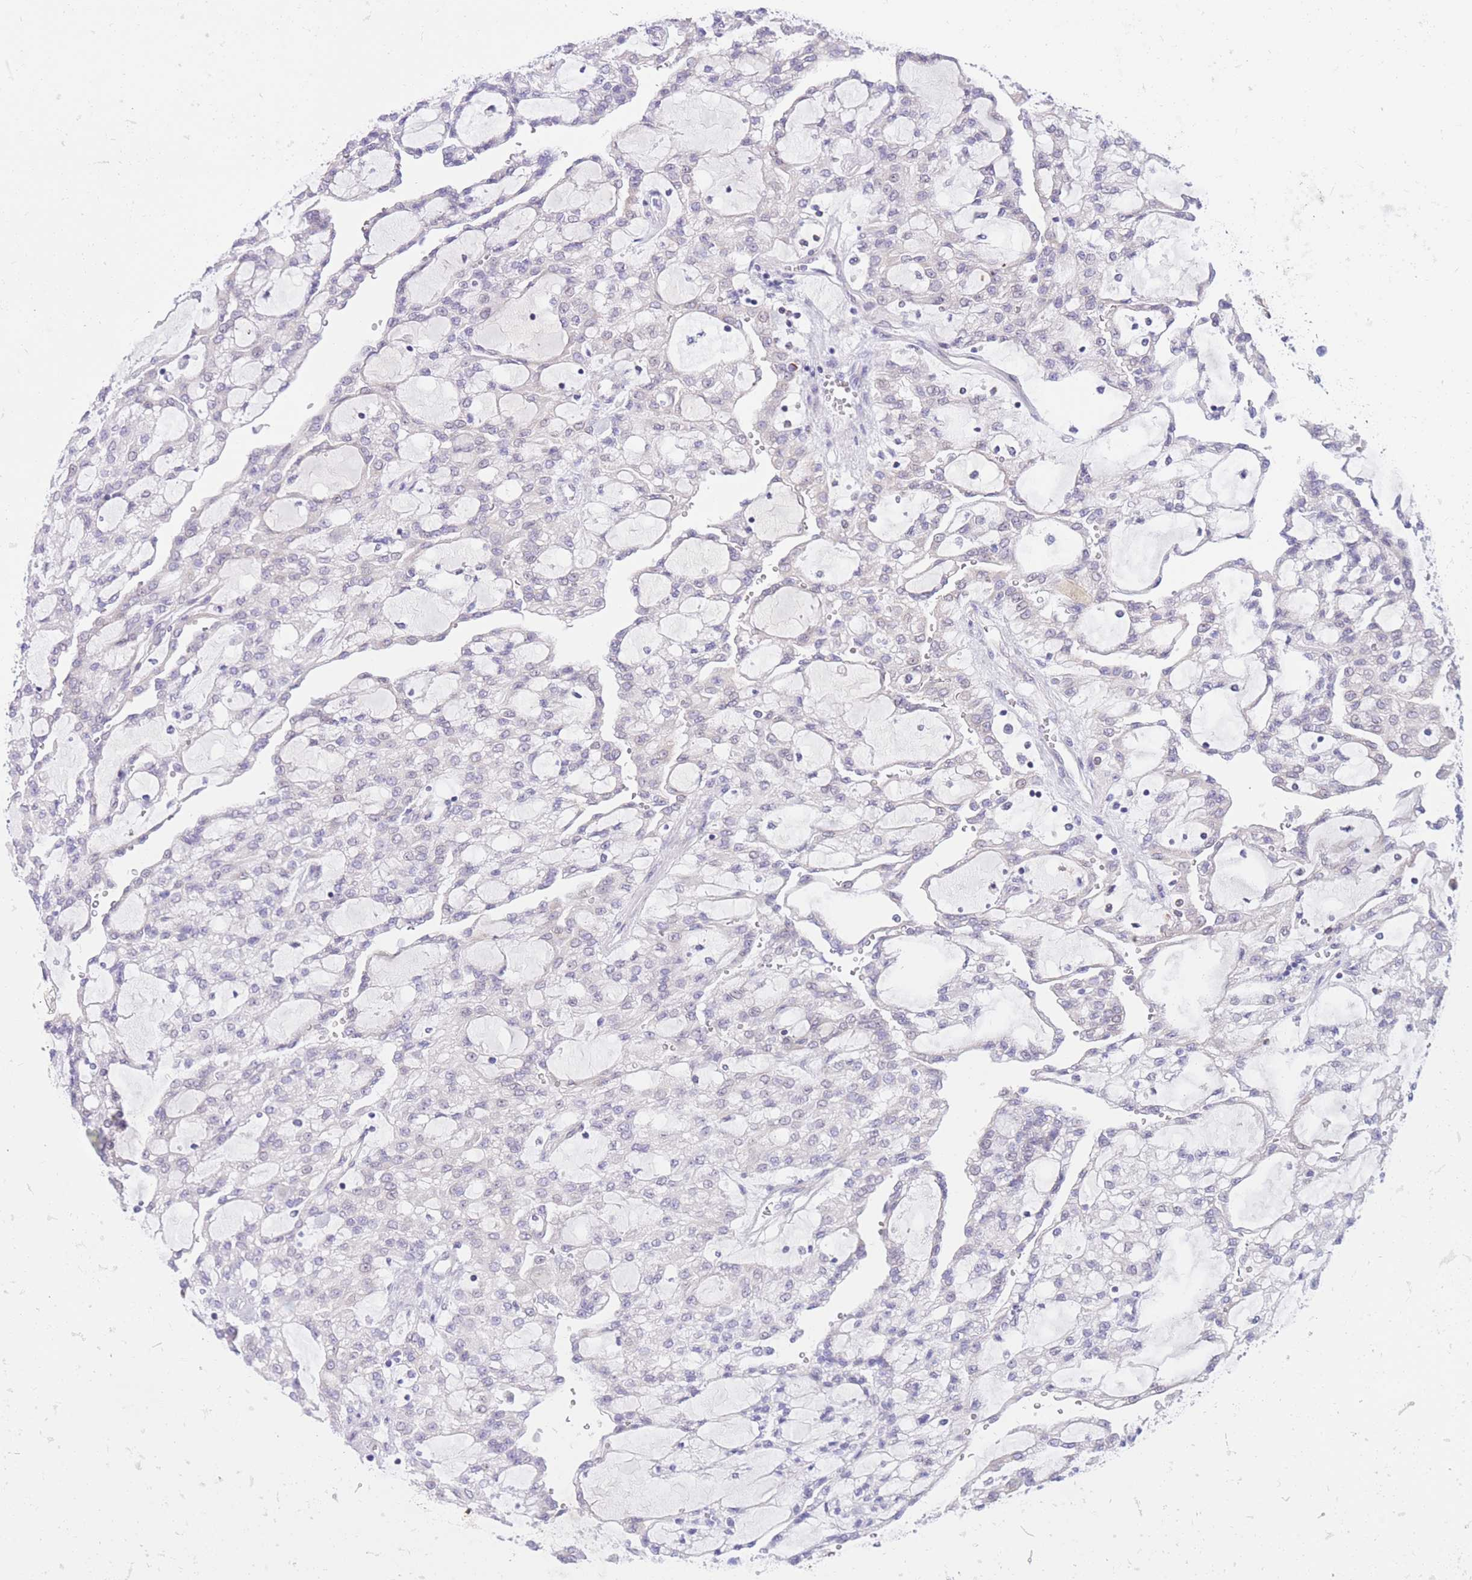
{"staining": {"intensity": "negative", "quantity": "none", "location": "none"}, "tissue": "renal cancer", "cell_type": "Tumor cells", "image_type": "cancer", "snomed": [{"axis": "morphology", "description": "Adenocarcinoma, NOS"}, {"axis": "topography", "description": "Kidney"}], "caption": "This is an IHC micrograph of human renal cancer. There is no expression in tumor cells.", "gene": "RPL39L", "patient": {"sex": "male", "age": 63}}